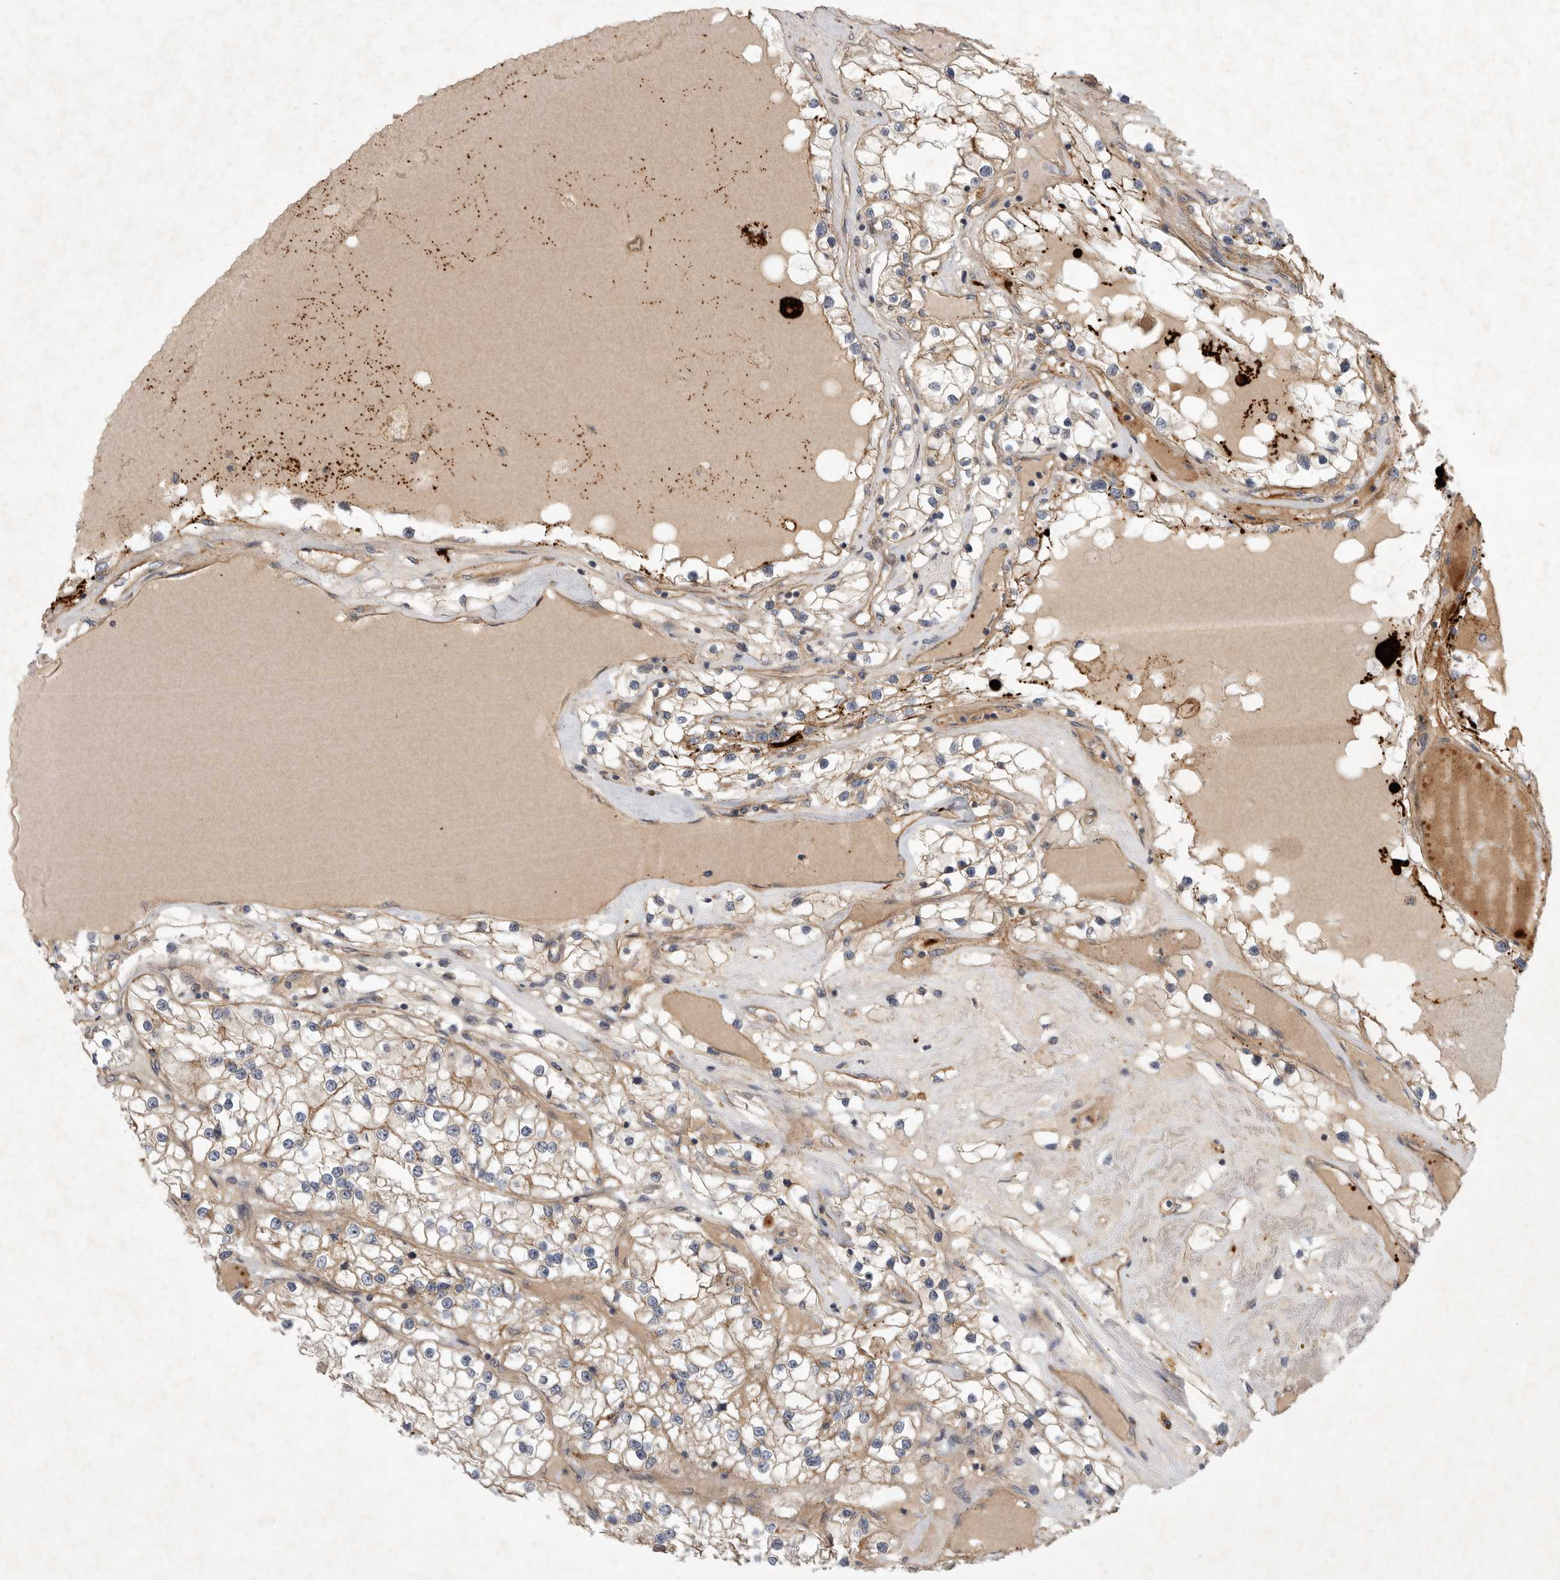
{"staining": {"intensity": "weak", "quantity": "25%-75%", "location": "cytoplasmic/membranous"}, "tissue": "renal cancer", "cell_type": "Tumor cells", "image_type": "cancer", "snomed": [{"axis": "morphology", "description": "Adenocarcinoma, NOS"}, {"axis": "topography", "description": "Kidney"}], "caption": "Immunohistochemical staining of renal cancer displays low levels of weak cytoplasmic/membranous positivity in about 25%-75% of tumor cells.", "gene": "MLPH", "patient": {"sex": "male", "age": 68}}